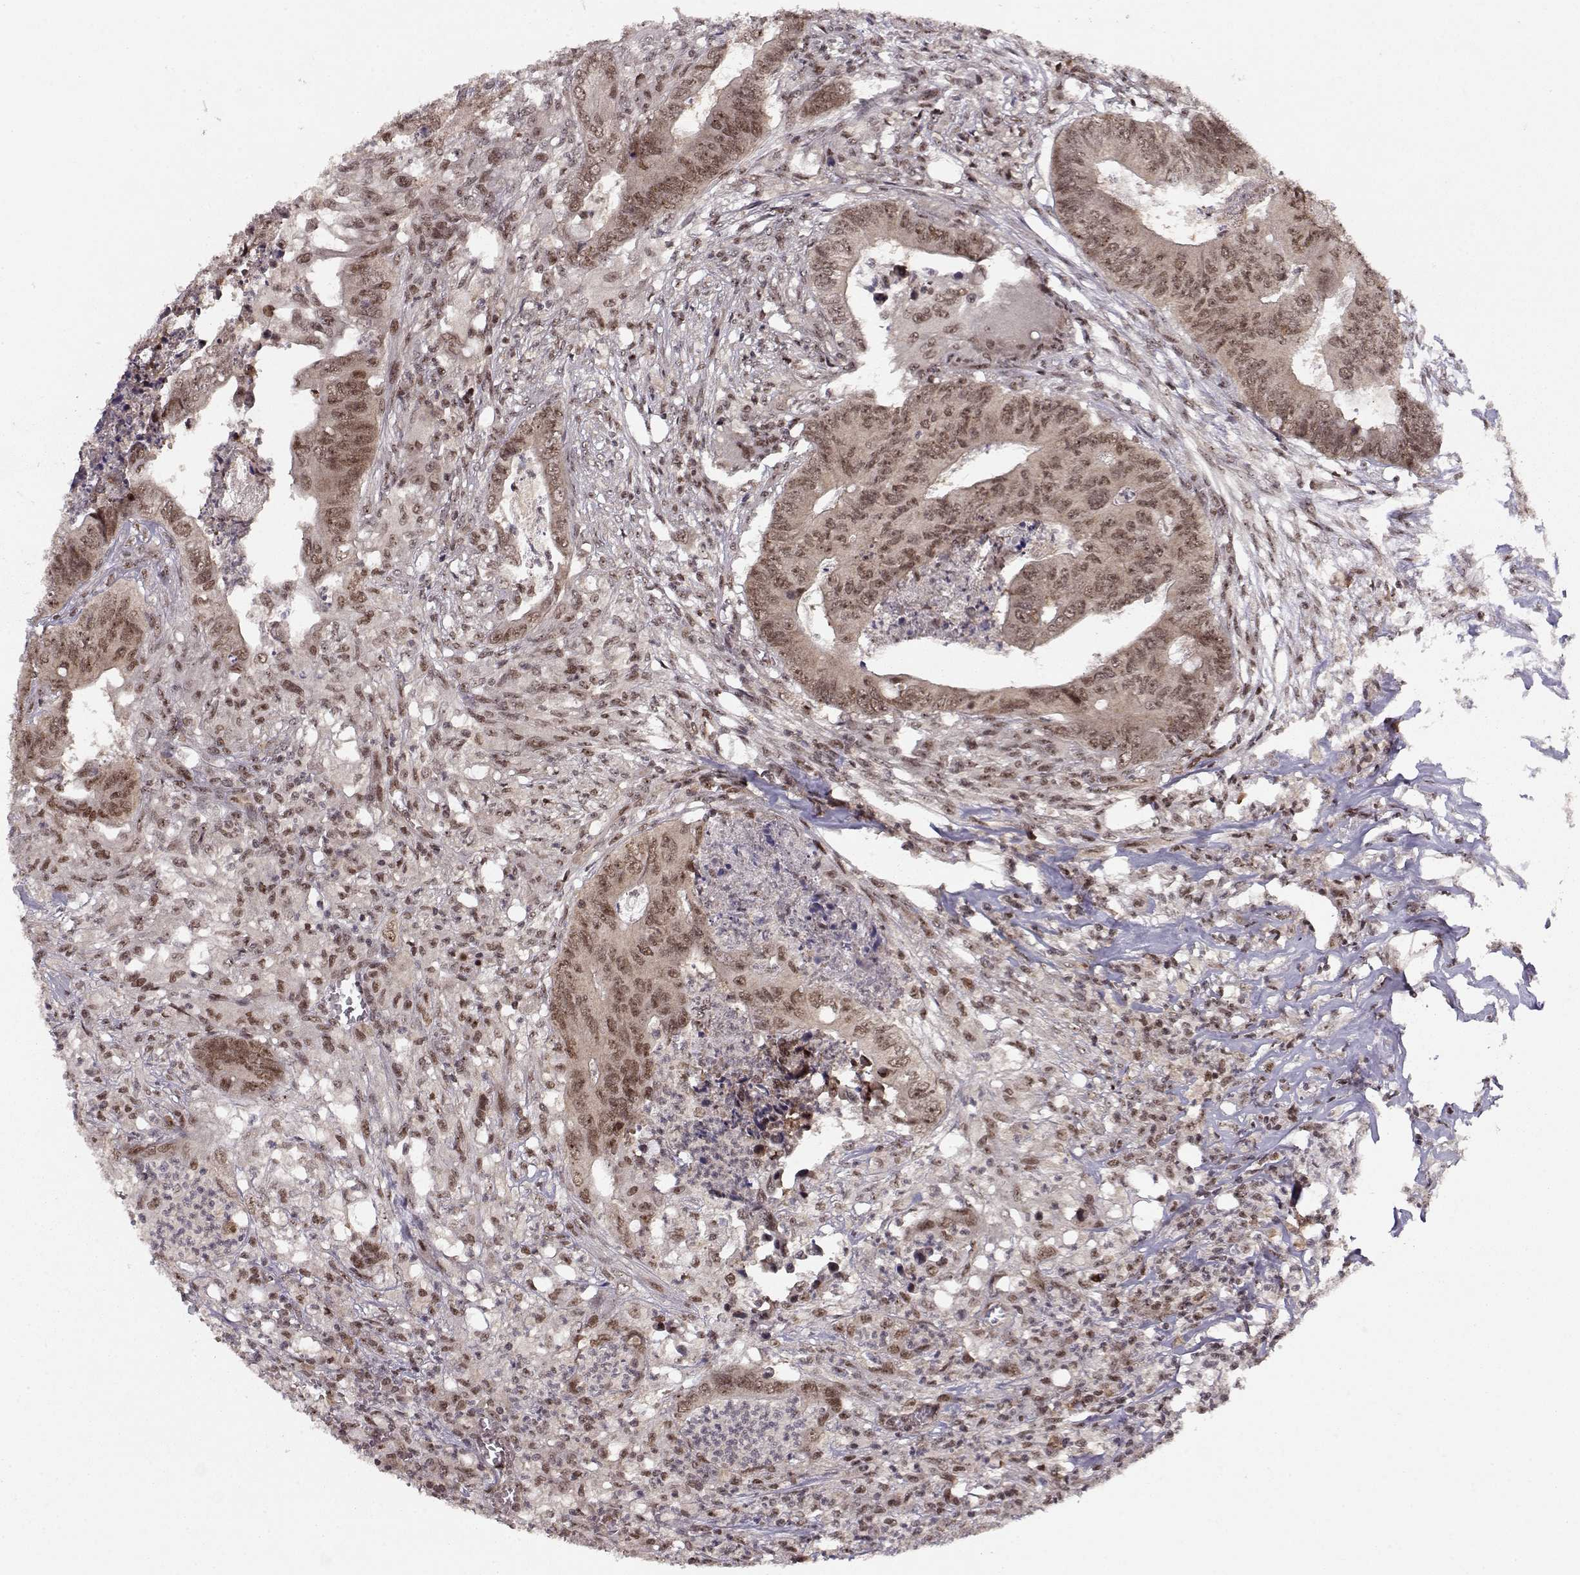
{"staining": {"intensity": "moderate", "quantity": ">75%", "location": "nuclear"}, "tissue": "colorectal cancer", "cell_type": "Tumor cells", "image_type": "cancer", "snomed": [{"axis": "morphology", "description": "Adenocarcinoma, NOS"}, {"axis": "topography", "description": "Colon"}], "caption": "Immunohistochemical staining of adenocarcinoma (colorectal) reveals medium levels of moderate nuclear expression in approximately >75% of tumor cells.", "gene": "CSNK2A1", "patient": {"sex": "male", "age": 84}}